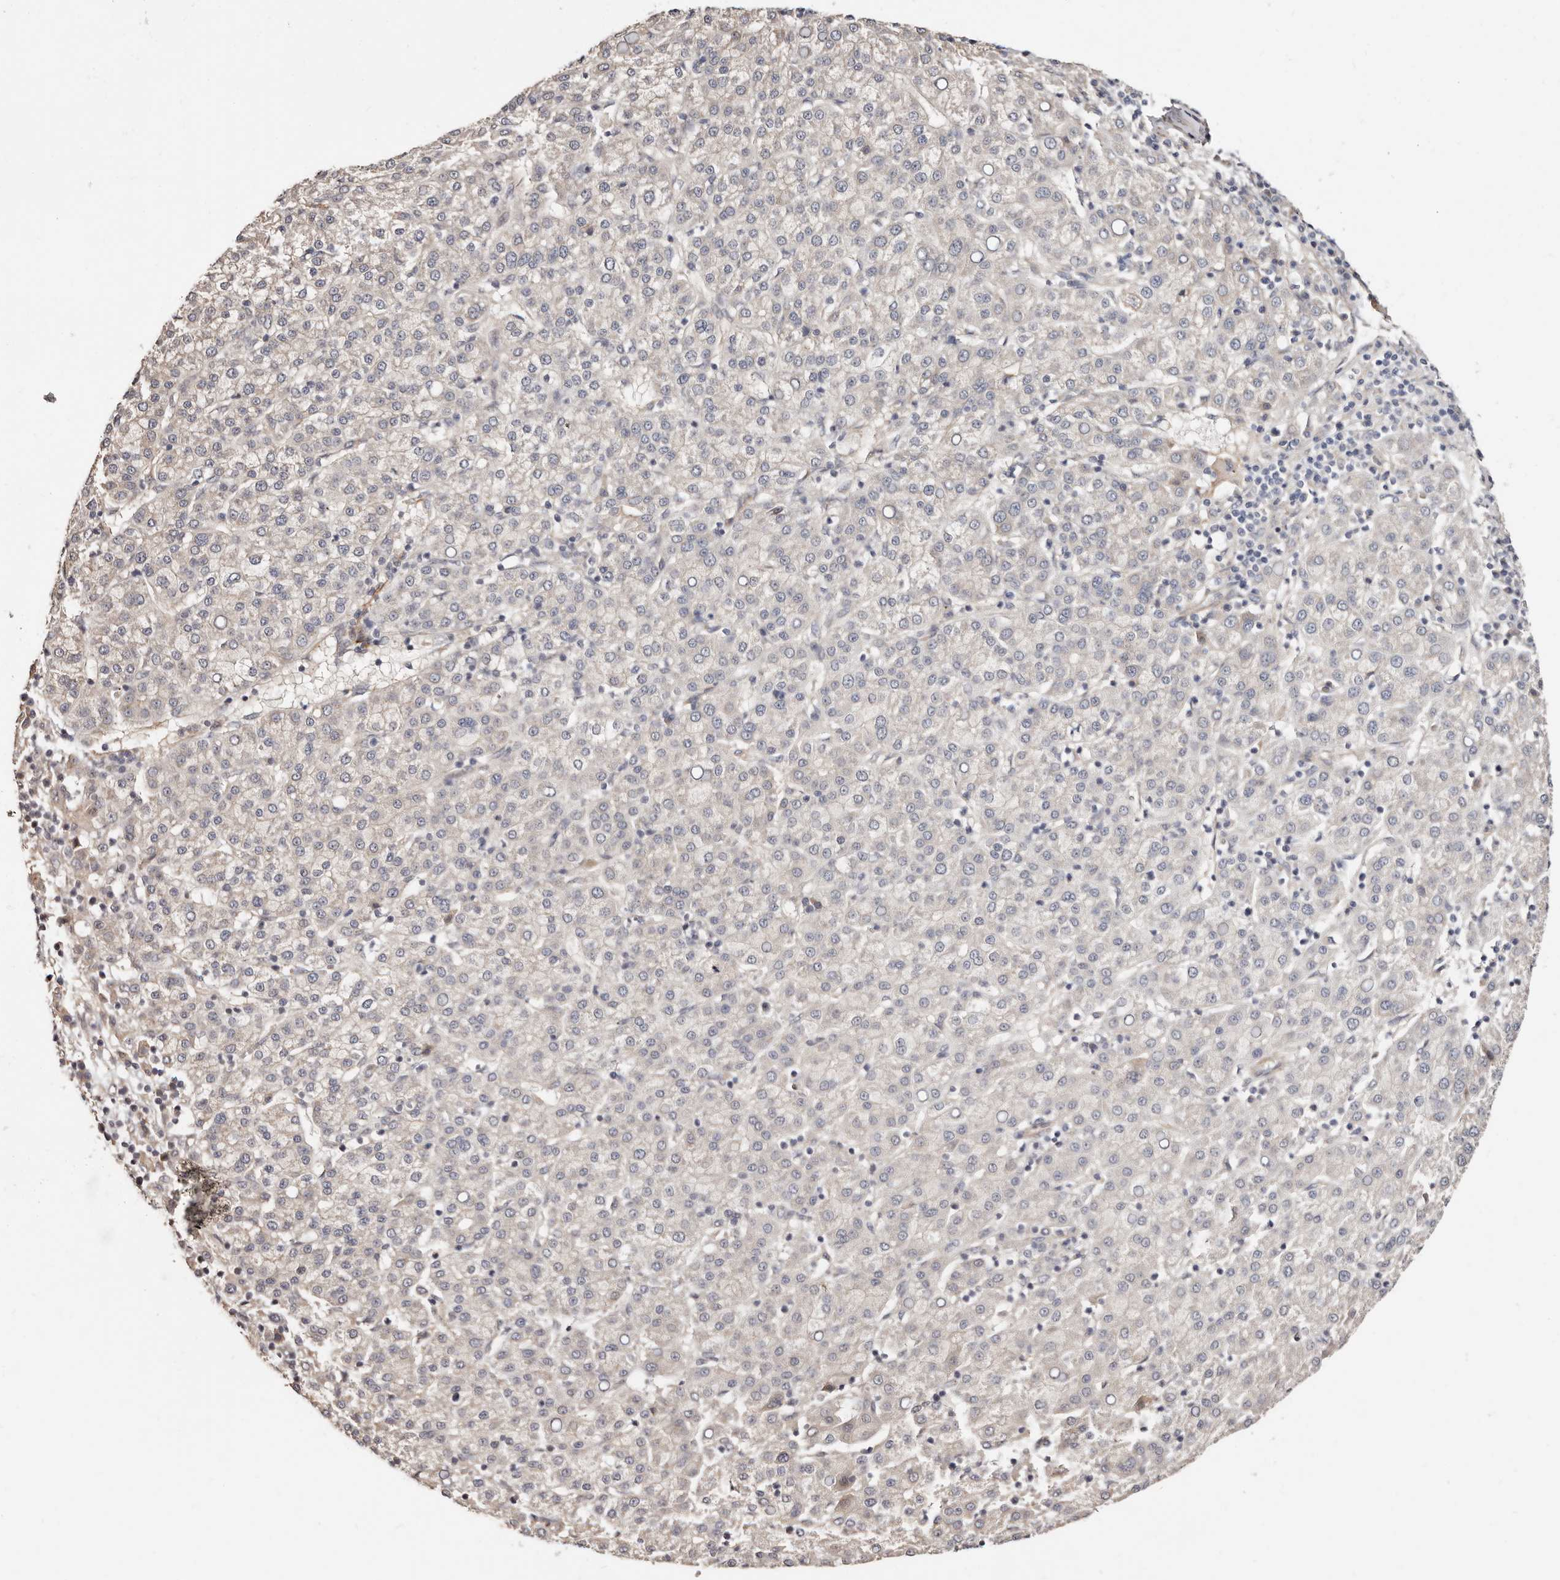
{"staining": {"intensity": "negative", "quantity": "none", "location": "none"}, "tissue": "liver cancer", "cell_type": "Tumor cells", "image_type": "cancer", "snomed": [{"axis": "morphology", "description": "Carcinoma, Hepatocellular, NOS"}, {"axis": "topography", "description": "Liver"}], "caption": "Hepatocellular carcinoma (liver) was stained to show a protein in brown. There is no significant positivity in tumor cells.", "gene": "TRIP13", "patient": {"sex": "female", "age": 58}}